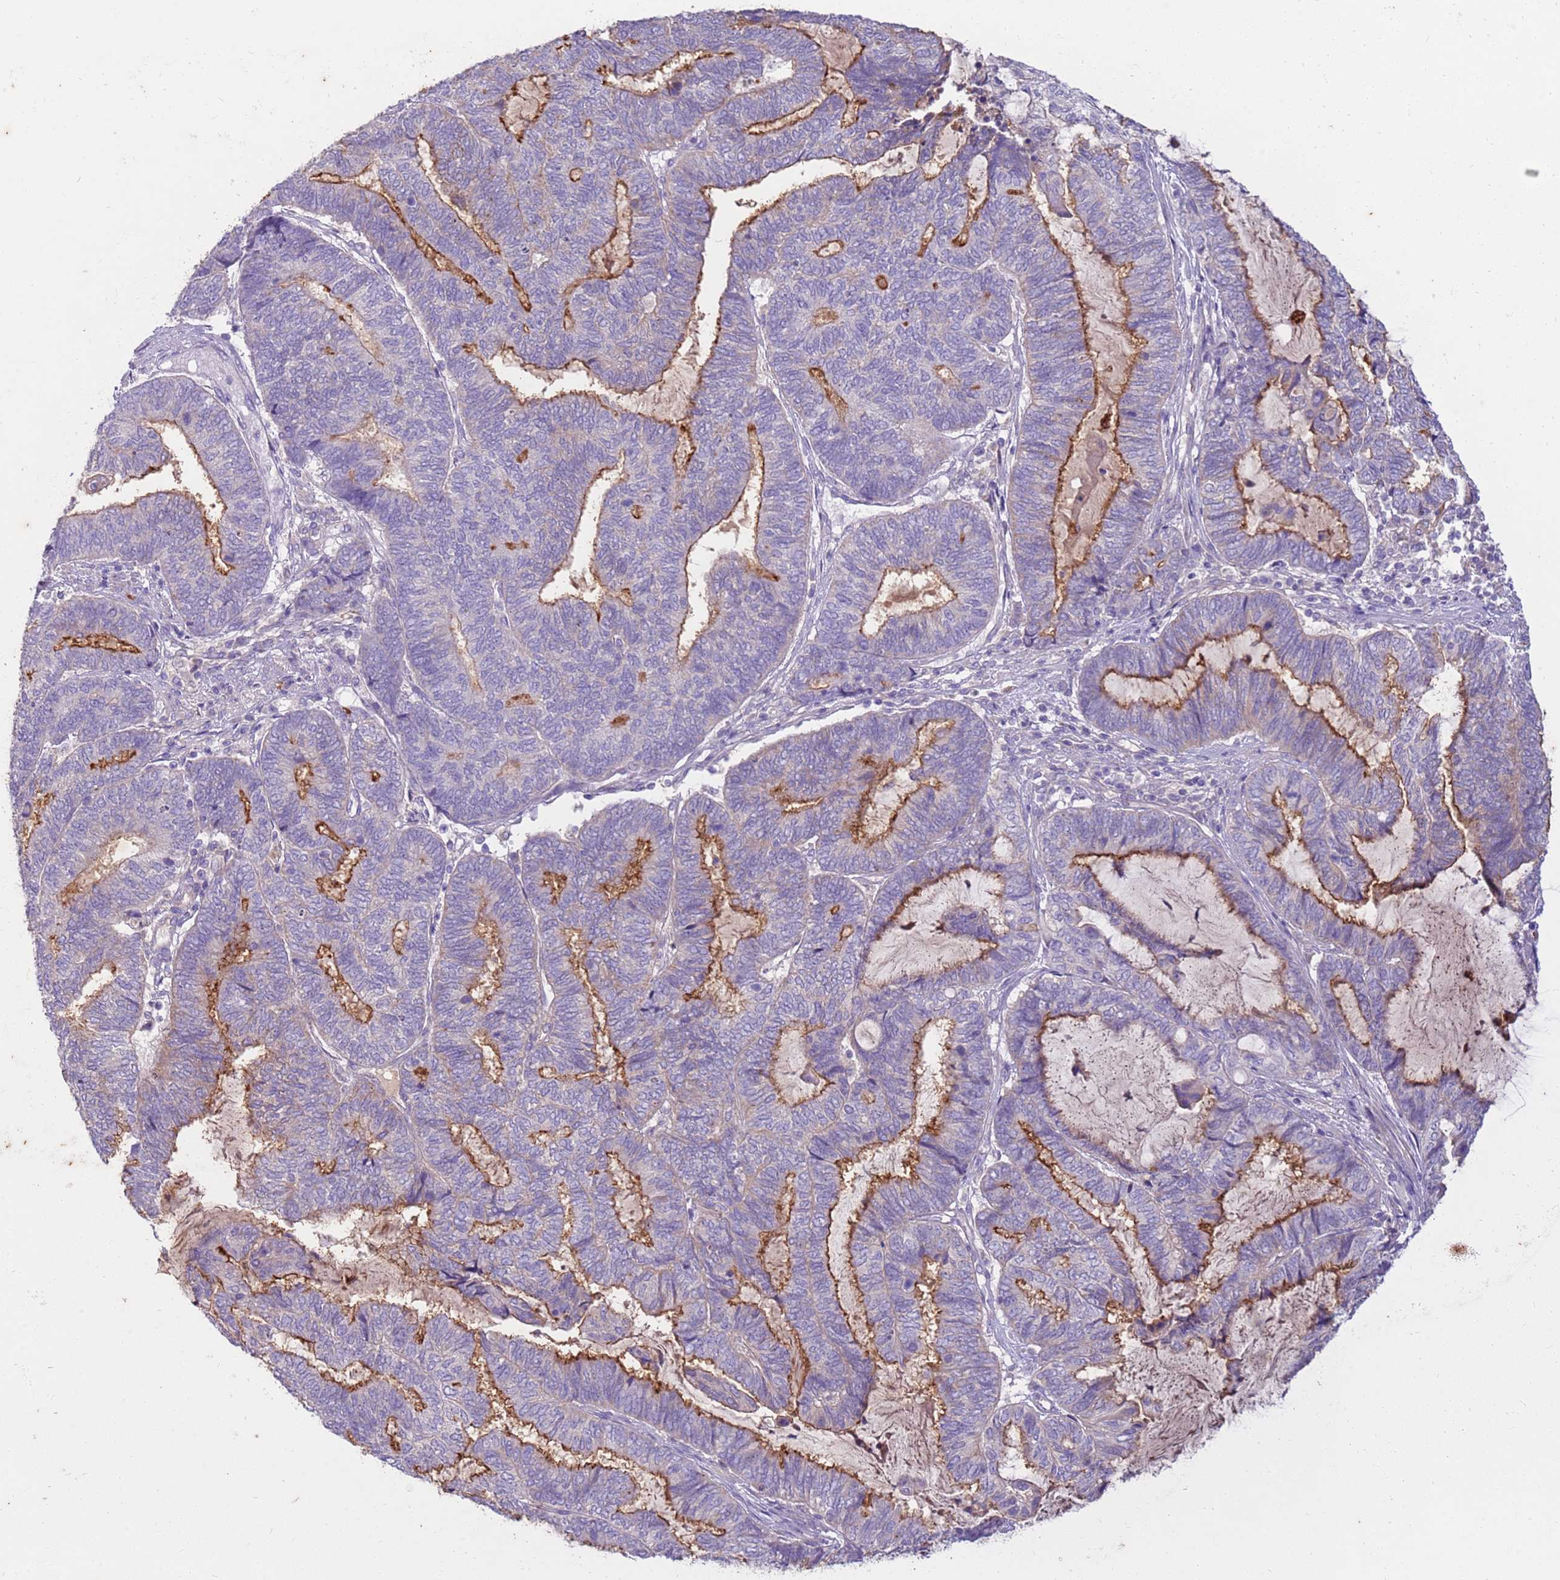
{"staining": {"intensity": "moderate", "quantity": "25%-75%", "location": "cytoplasmic/membranous"}, "tissue": "endometrial cancer", "cell_type": "Tumor cells", "image_type": "cancer", "snomed": [{"axis": "morphology", "description": "Adenocarcinoma, NOS"}, {"axis": "topography", "description": "Uterus"}, {"axis": "topography", "description": "Endometrium"}], "caption": "Immunohistochemical staining of human endometrial cancer (adenocarcinoma) exhibits medium levels of moderate cytoplasmic/membranous expression in approximately 25%-75% of tumor cells. (Stains: DAB (3,3'-diaminobenzidine) in brown, nuclei in blue, Microscopy: brightfield microscopy at high magnification).", "gene": "SLC44A4", "patient": {"sex": "female", "age": 70}}